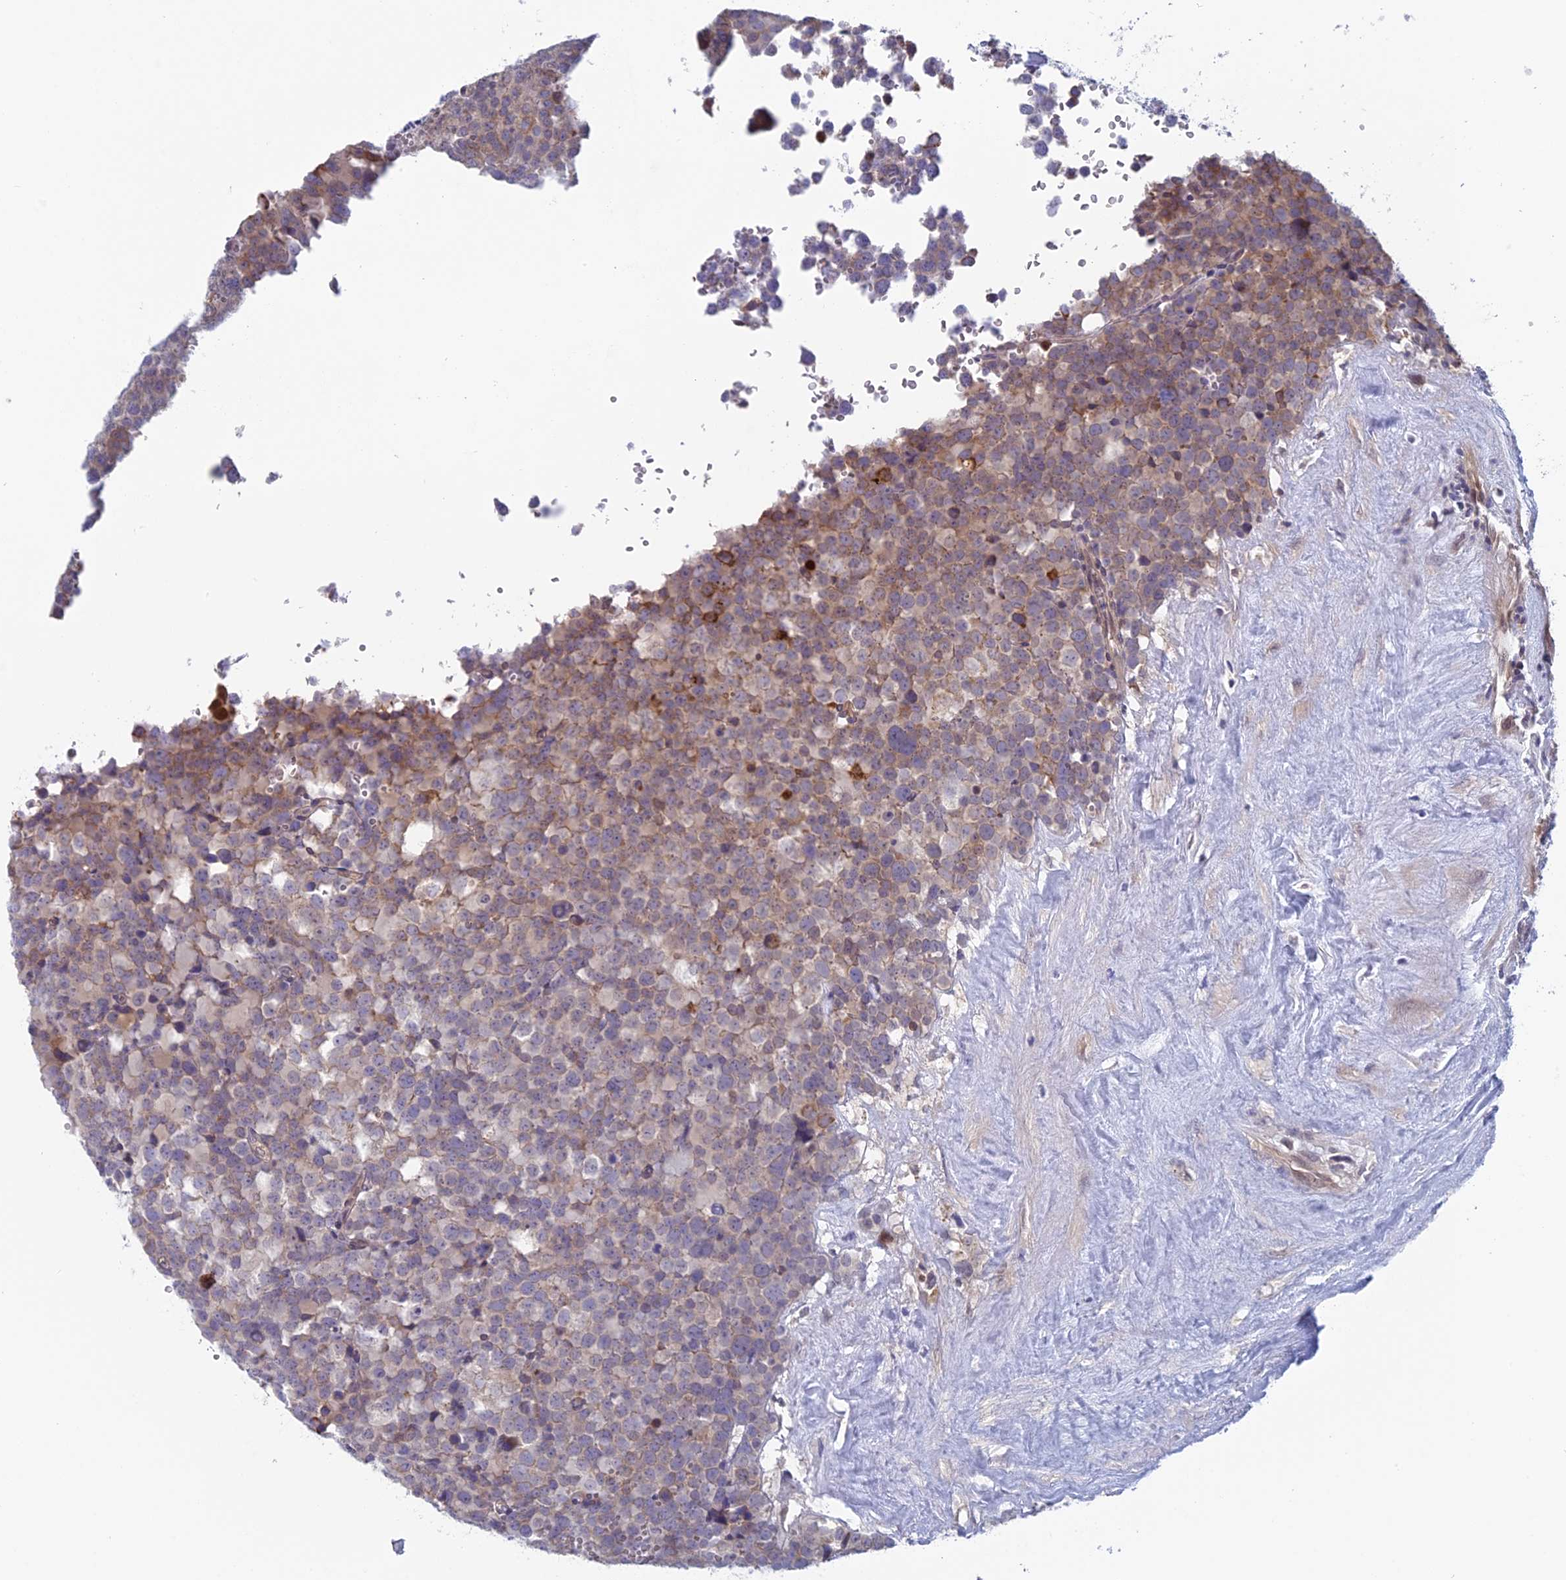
{"staining": {"intensity": "weak", "quantity": "<25%", "location": "cytoplasmic/membranous"}, "tissue": "testis cancer", "cell_type": "Tumor cells", "image_type": "cancer", "snomed": [{"axis": "morphology", "description": "Seminoma, NOS"}, {"axis": "topography", "description": "Testis"}], "caption": "Testis seminoma was stained to show a protein in brown. There is no significant expression in tumor cells.", "gene": "MRI1", "patient": {"sex": "male", "age": 71}}